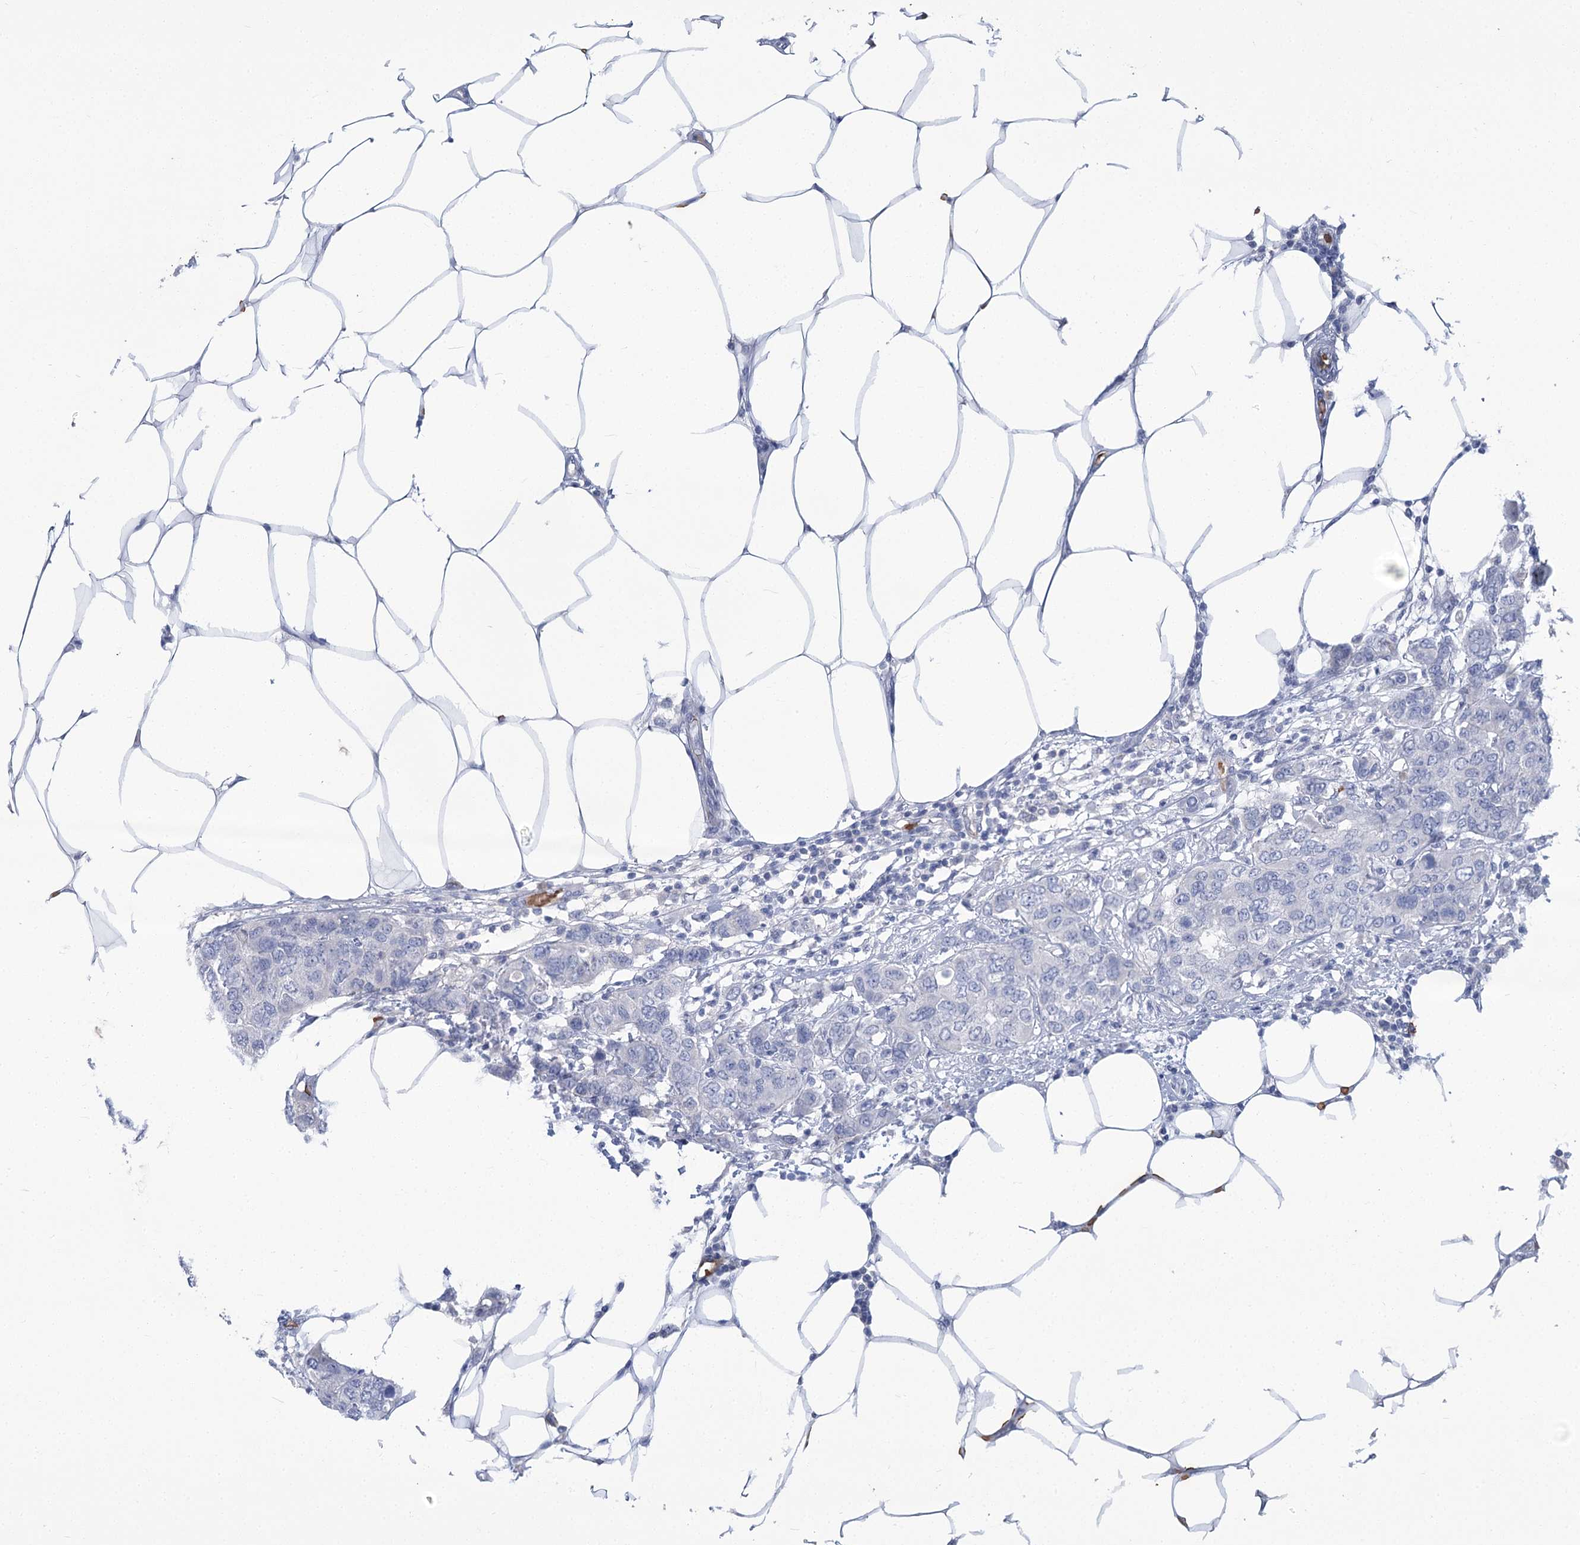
{"staining": {"intensity": "negative", "quantity": "none", "location": "none"}, "tissue": "breast cancer", "cell_type": "Tumor cells", "image_type": "cancer", "snomed": [{"axis": "morphology", "description": "Duct carcinoma"}, {"axis": "topography", "description": "Breast"}], "caption": "A high-resolution micrograph shows immunohistochemistry (IHC) staining of breast invasive ductal carcinoma, which reveals no significant positivity in tumor cells. (Brightfield microscopy of DAB immunohistochemistry at high magnification).", "gene": "HBA1", "patient": {"sex": "female", "age": 50}}